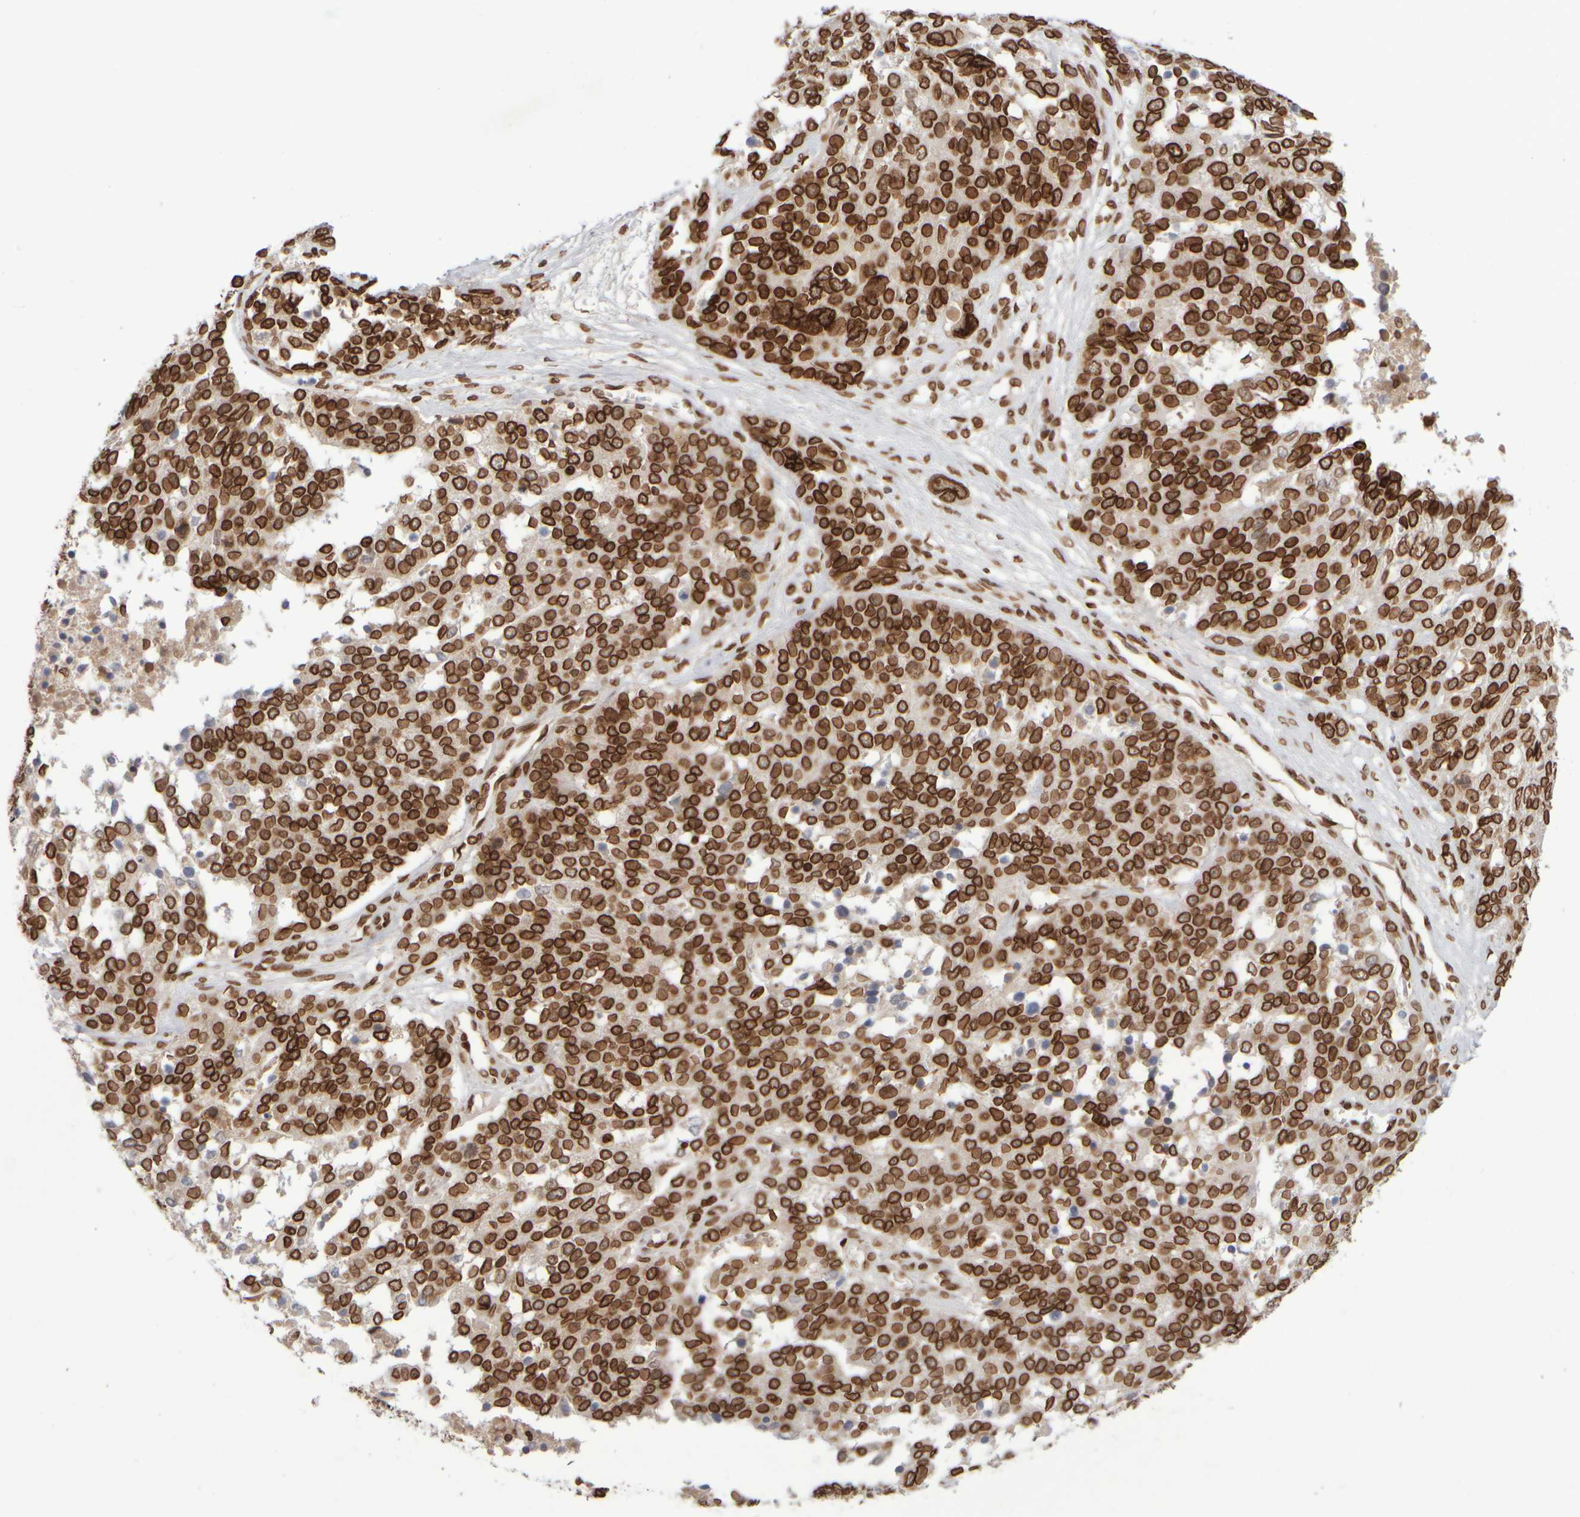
{"staining": {"intensity": "strong", "quantity": ">75%", "location": "cytoplasmic/membranous,nuclear"}, "tissue": "ovarian cancer", "cell_type": "Tumor cells", "image_type": "cancer", "snomed": [{"axis": "morphology", "description": "Cystadenocarcinoma, serous, NOS"}, {"axis": "topography", "description": "Ovary"}], "caption": "Strong cytoplasmic/membranous and nuclear protein expression is seen in about >75% of tumor cells in ovarian serous cystadenocarcinoma.", "gene": "ZC3HC1", "patient": {"sex": "female", "age": 44}}